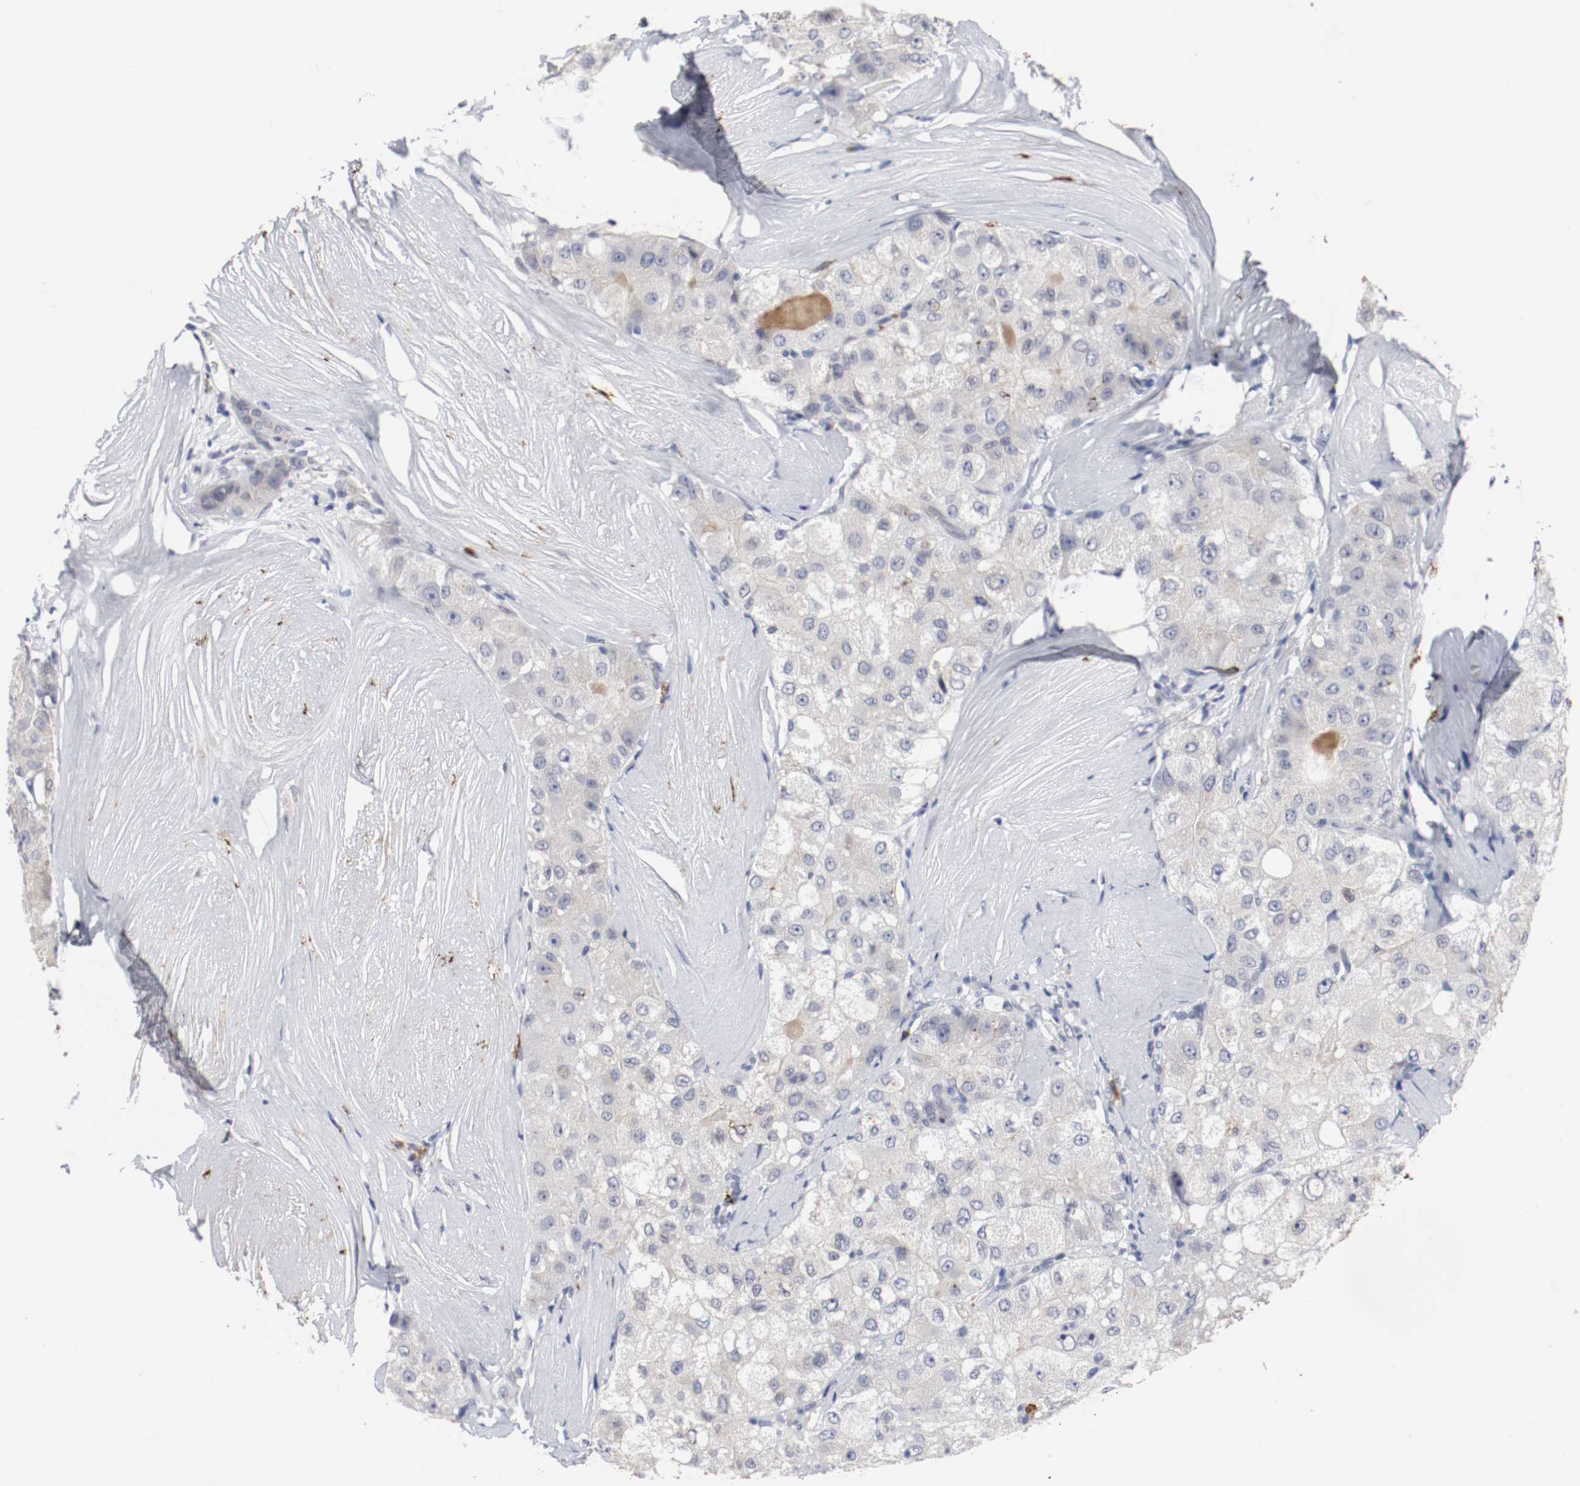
{"staining": {"intensity": "weak", "quantity": "<25%", "location": "cytoplasmic/membranous"}, "tissue": "liver cancer", "cell_type": "Tumor cells", "image_type": "cancer", "snomed": [{"axis": "morphology", "description": "Carcinoma, Hepatocellular, NOS"}, {"axis": "topography", "description": "Liver"}], "caption": "A photomicrograph of liver cancer stained for a protein demonstrates no brown staining in tumor cells.", "gene": "KIT", "patient": {"sex": "male", "age": 80}}